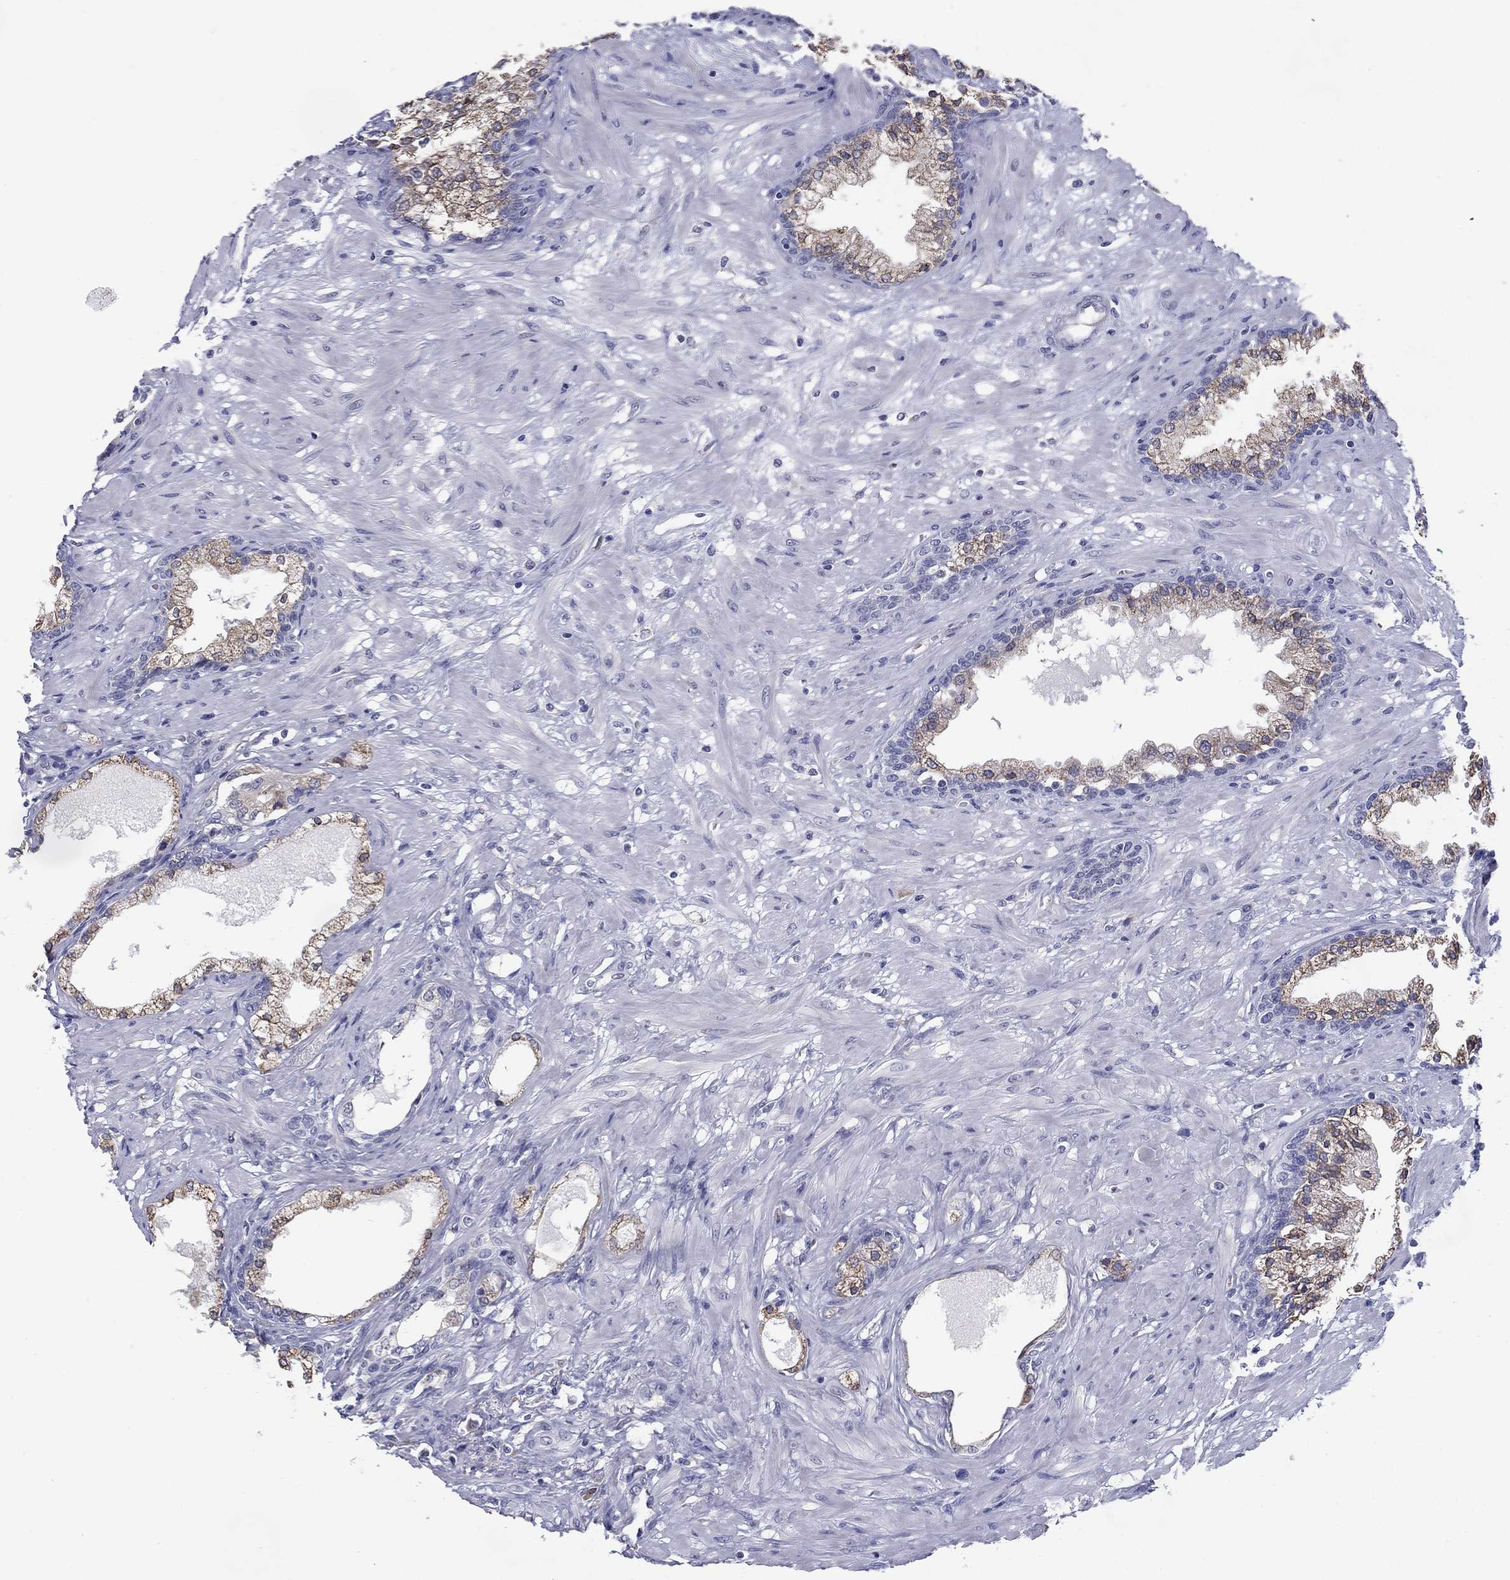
{"staining": {"intensity": "negative", "quantity": "none", "location": "none"}, "tissue": "prostate", "cell_type": "Glandular cells", "image_type": "normal", "snomed": [{"axis": "morphology", "description": "Normal tissue, NOS"}, {"axis": "topography", "description": "Prostate"}], "caption": "DAB immunohistochemical staining of unremarkable prostate demonstrates no significant expression in glandular cells.", "gene": "C19orf18", "patient": {"sex": "male", "age": 63}}